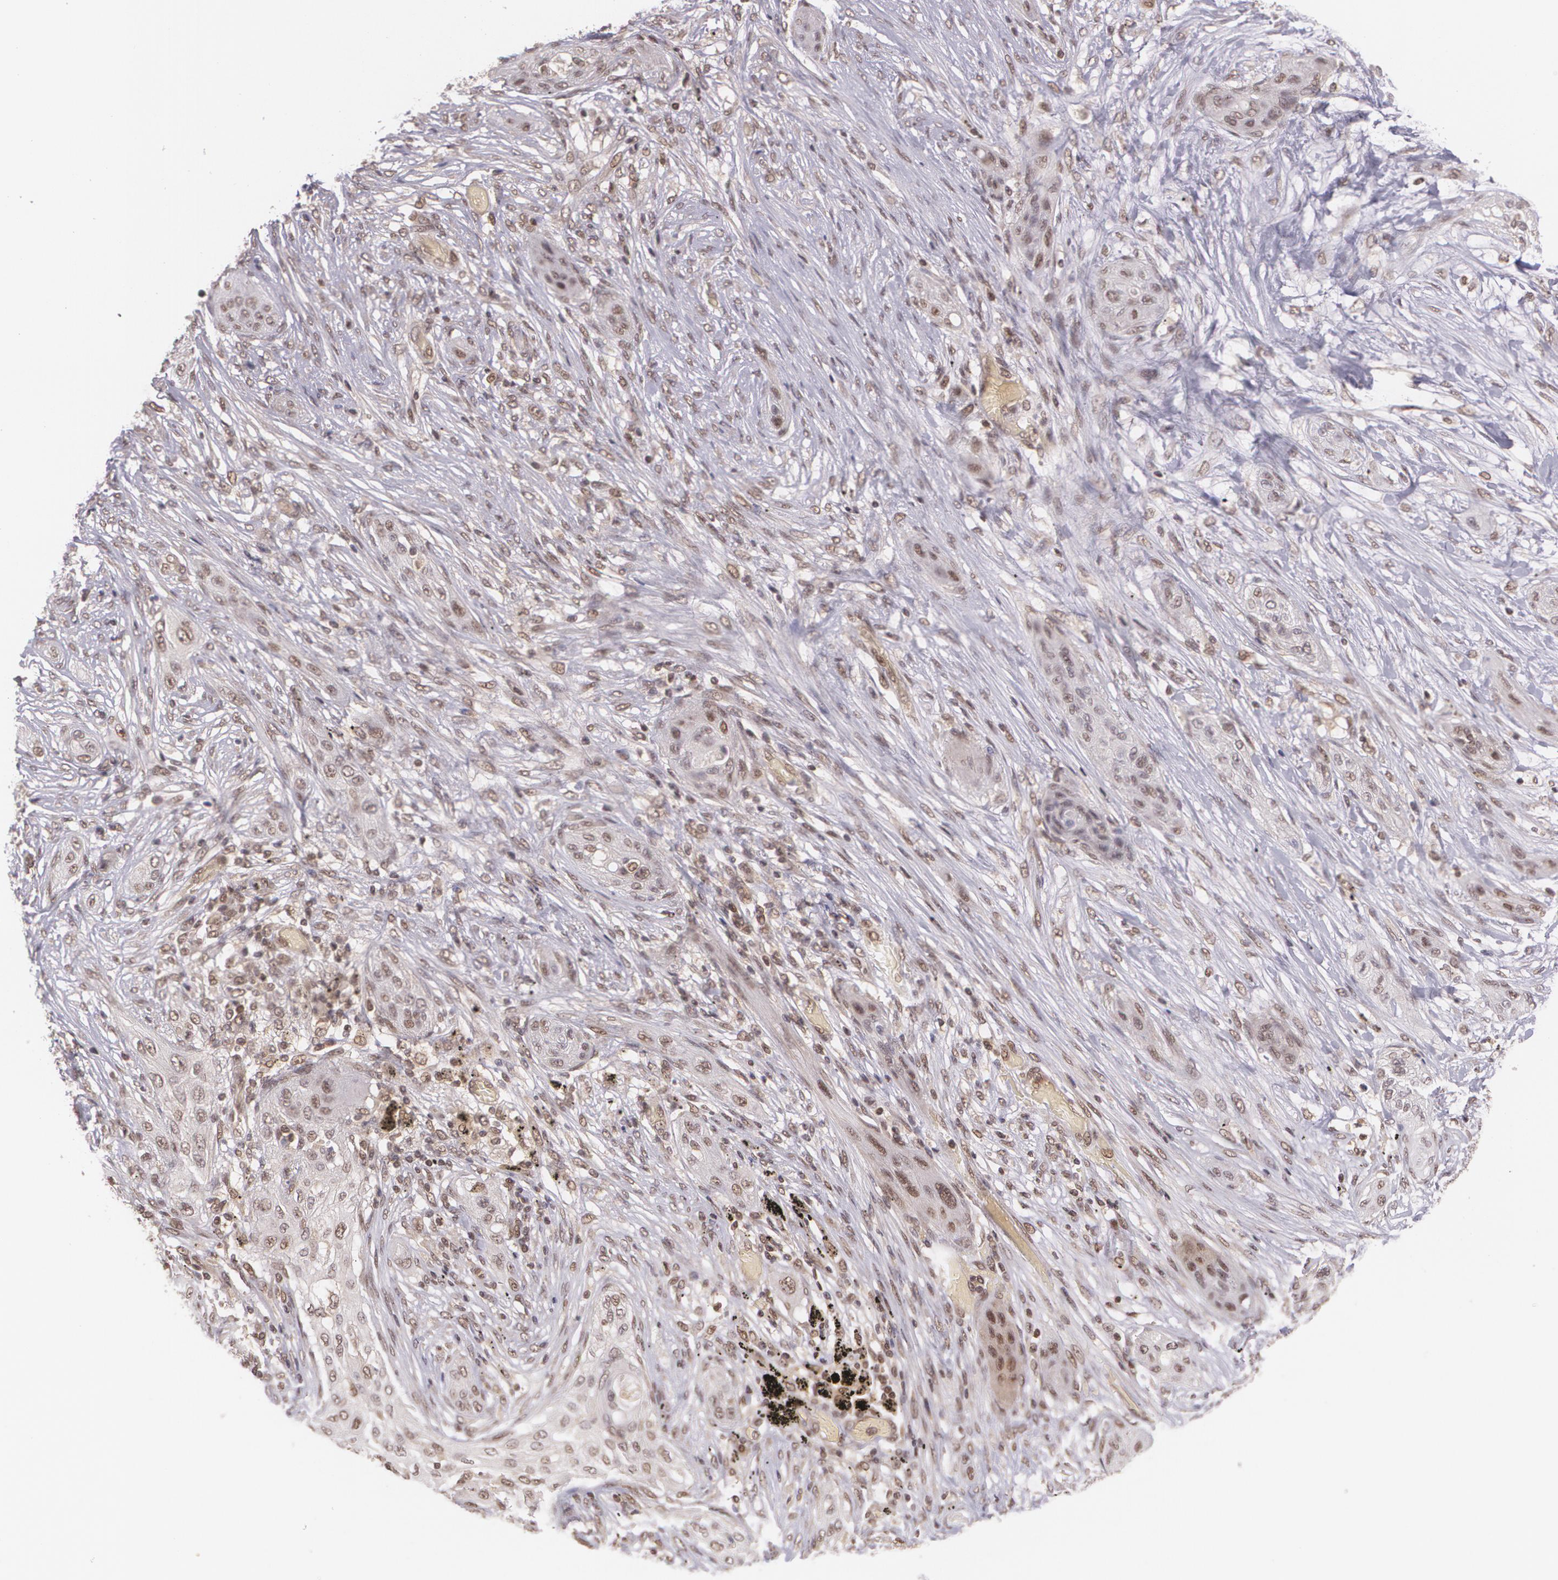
{"staining": {"intensity": "weak", "quantity": "25%-75%", "location": "nuclear"}, "tissue": "lung cancer", "cell_type": "Tumor cells", "image_type": "cancer", "snomed": [{"axis": "morphology", "description": "Squamous cell carcinoma, NOS"}, {"axis": "topography", "description": "Lung"}], "caption": "Lung squamous cell carcinoma was stained to show a protein in brown. There is low levels of weak nuclear staining in approximately 25%-75% of tumor cells. The staining was performed using DAB, with brown indicating positive protein expression. Nuclei are stained blue with hematoxylin.", "gene": "CUL2", "patient": {"sex": "female", "age": 47}}